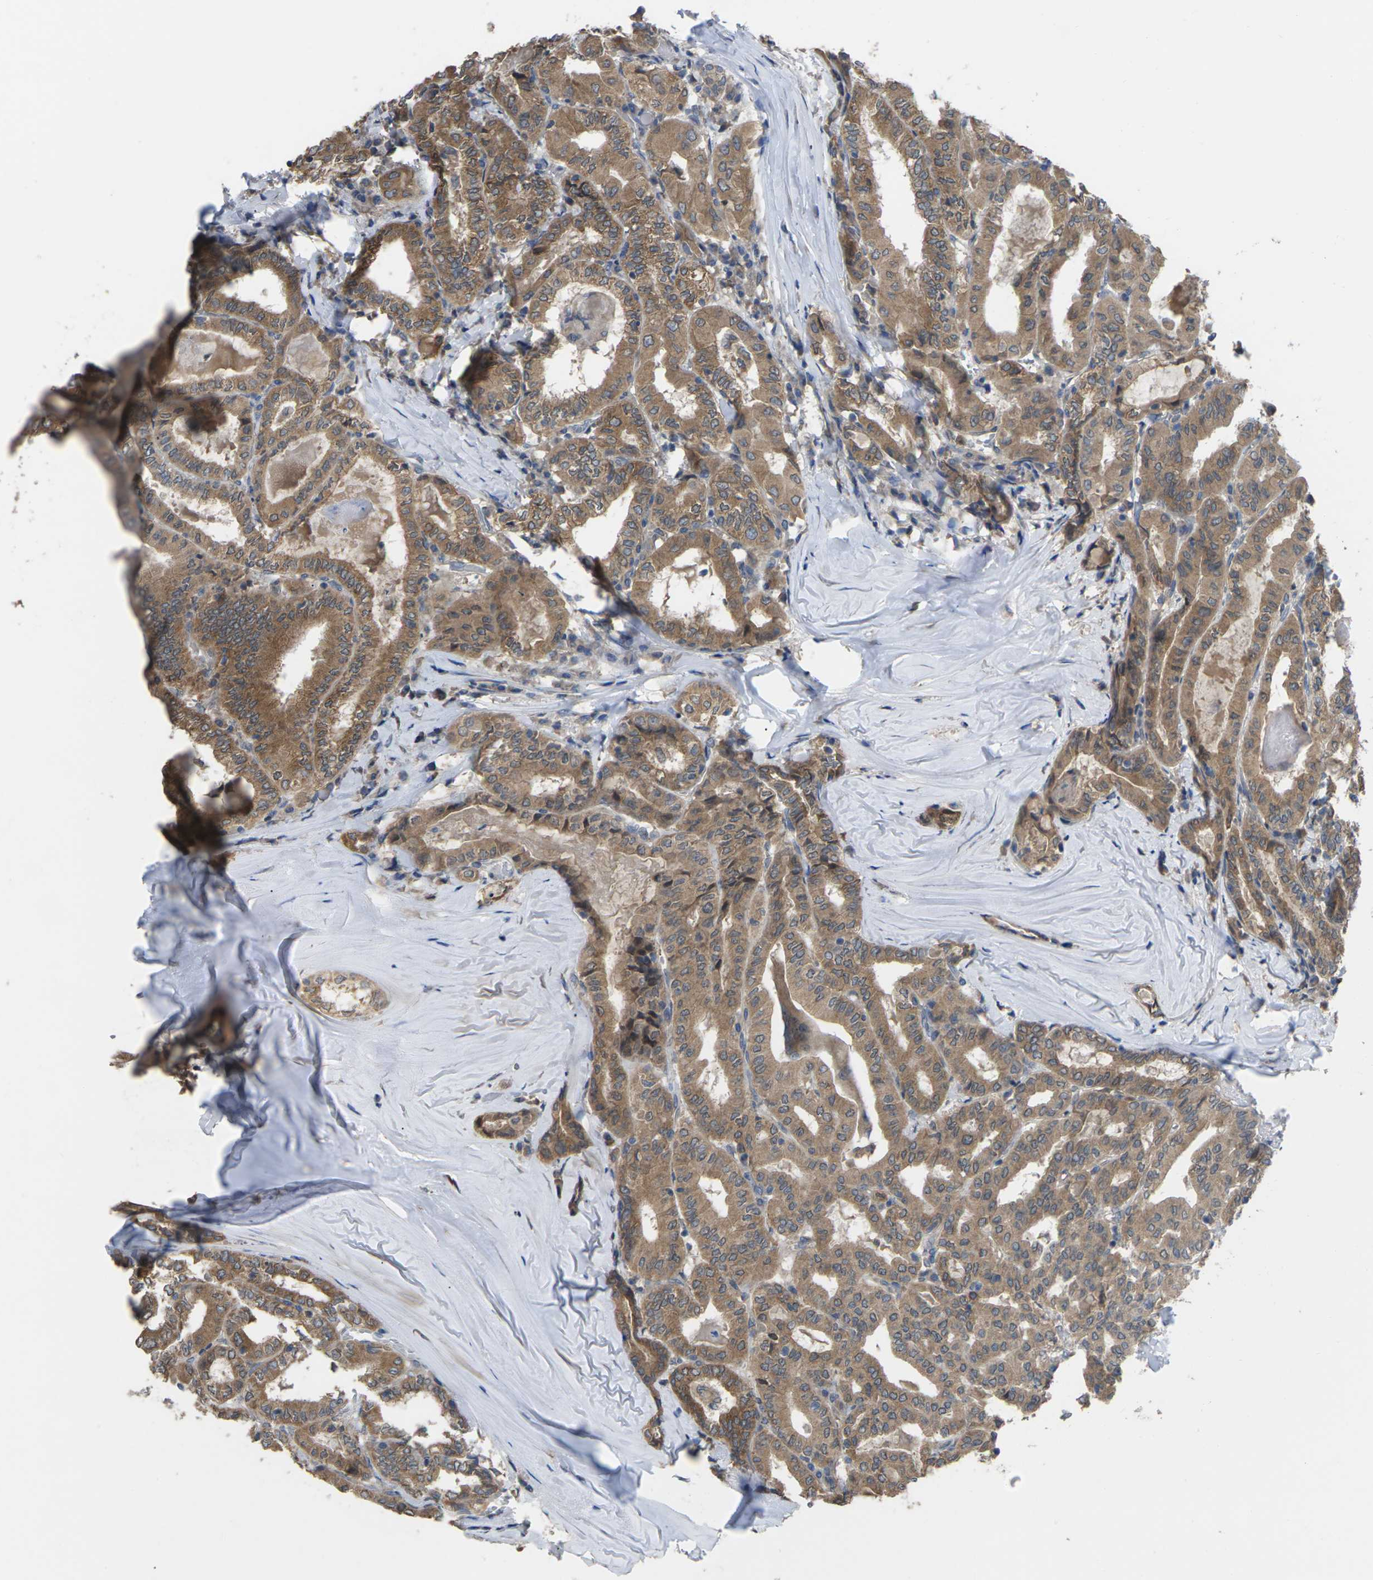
{"staining": {"intensity": "moderate", "quantity": ">75%", "location": "cytoplasmic/membranous"}, "tissue": "thyroid cancer", "cell_type": "Tumor cells", "image_type": "cancer", "snomed": [{"axis": "morphology", "description": "Papillary adenocarcinoma, NOS"}, {"axis": "topography", "description": "Thyroid gland"}], "caption": "This is a histology image of immunohistochemistry (IHC) staining of papillary adenocarcinoma (thyroid), which shows moderate expression in the cytoplasmic/membranous of tumor cells.", "gene": "TIAM1", "patient": {"sex": "female", "age": 42}}